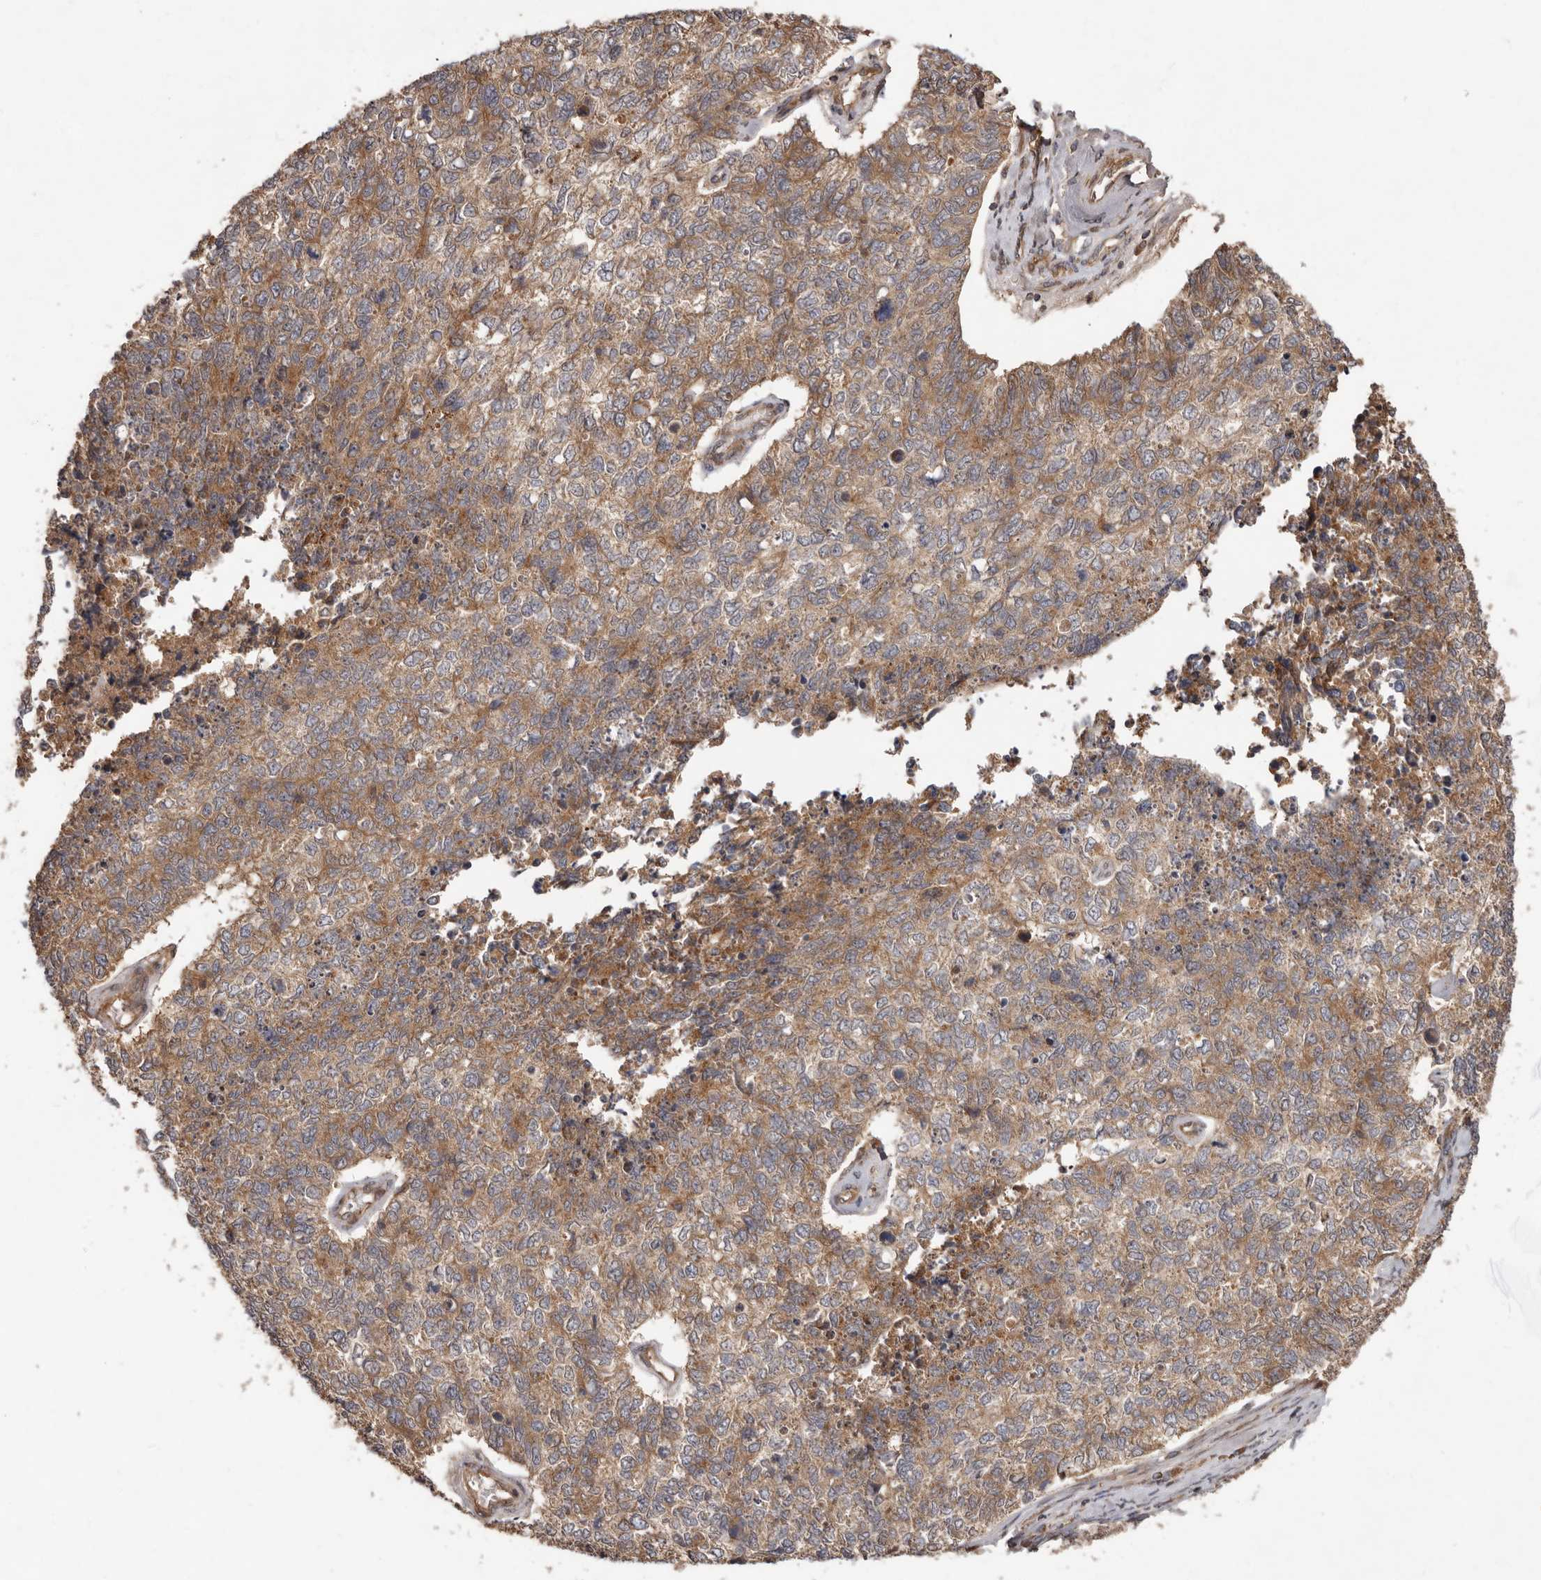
{"staining": {"intensity": "weak", "quantity": "25%-75%", "location": "cytoplasmic/membranous"}, "tissue": "cervical cancer", "cell_type": "Tumor cells", "image_type": "cancer", "snomed": [{"axis": "morphology", "description": "Squamous cell carcinoma, NOS"}, {"axis": "topography", "description": "Cervix"}], "caption": "Squamous cell carcinoma (cervical) tissue reveals weak cytoplasmic/membranous staining in approximately 25%-75% of tumor cells", "gene": "STK36", "patient": {"sex": "female", "age": 63}}